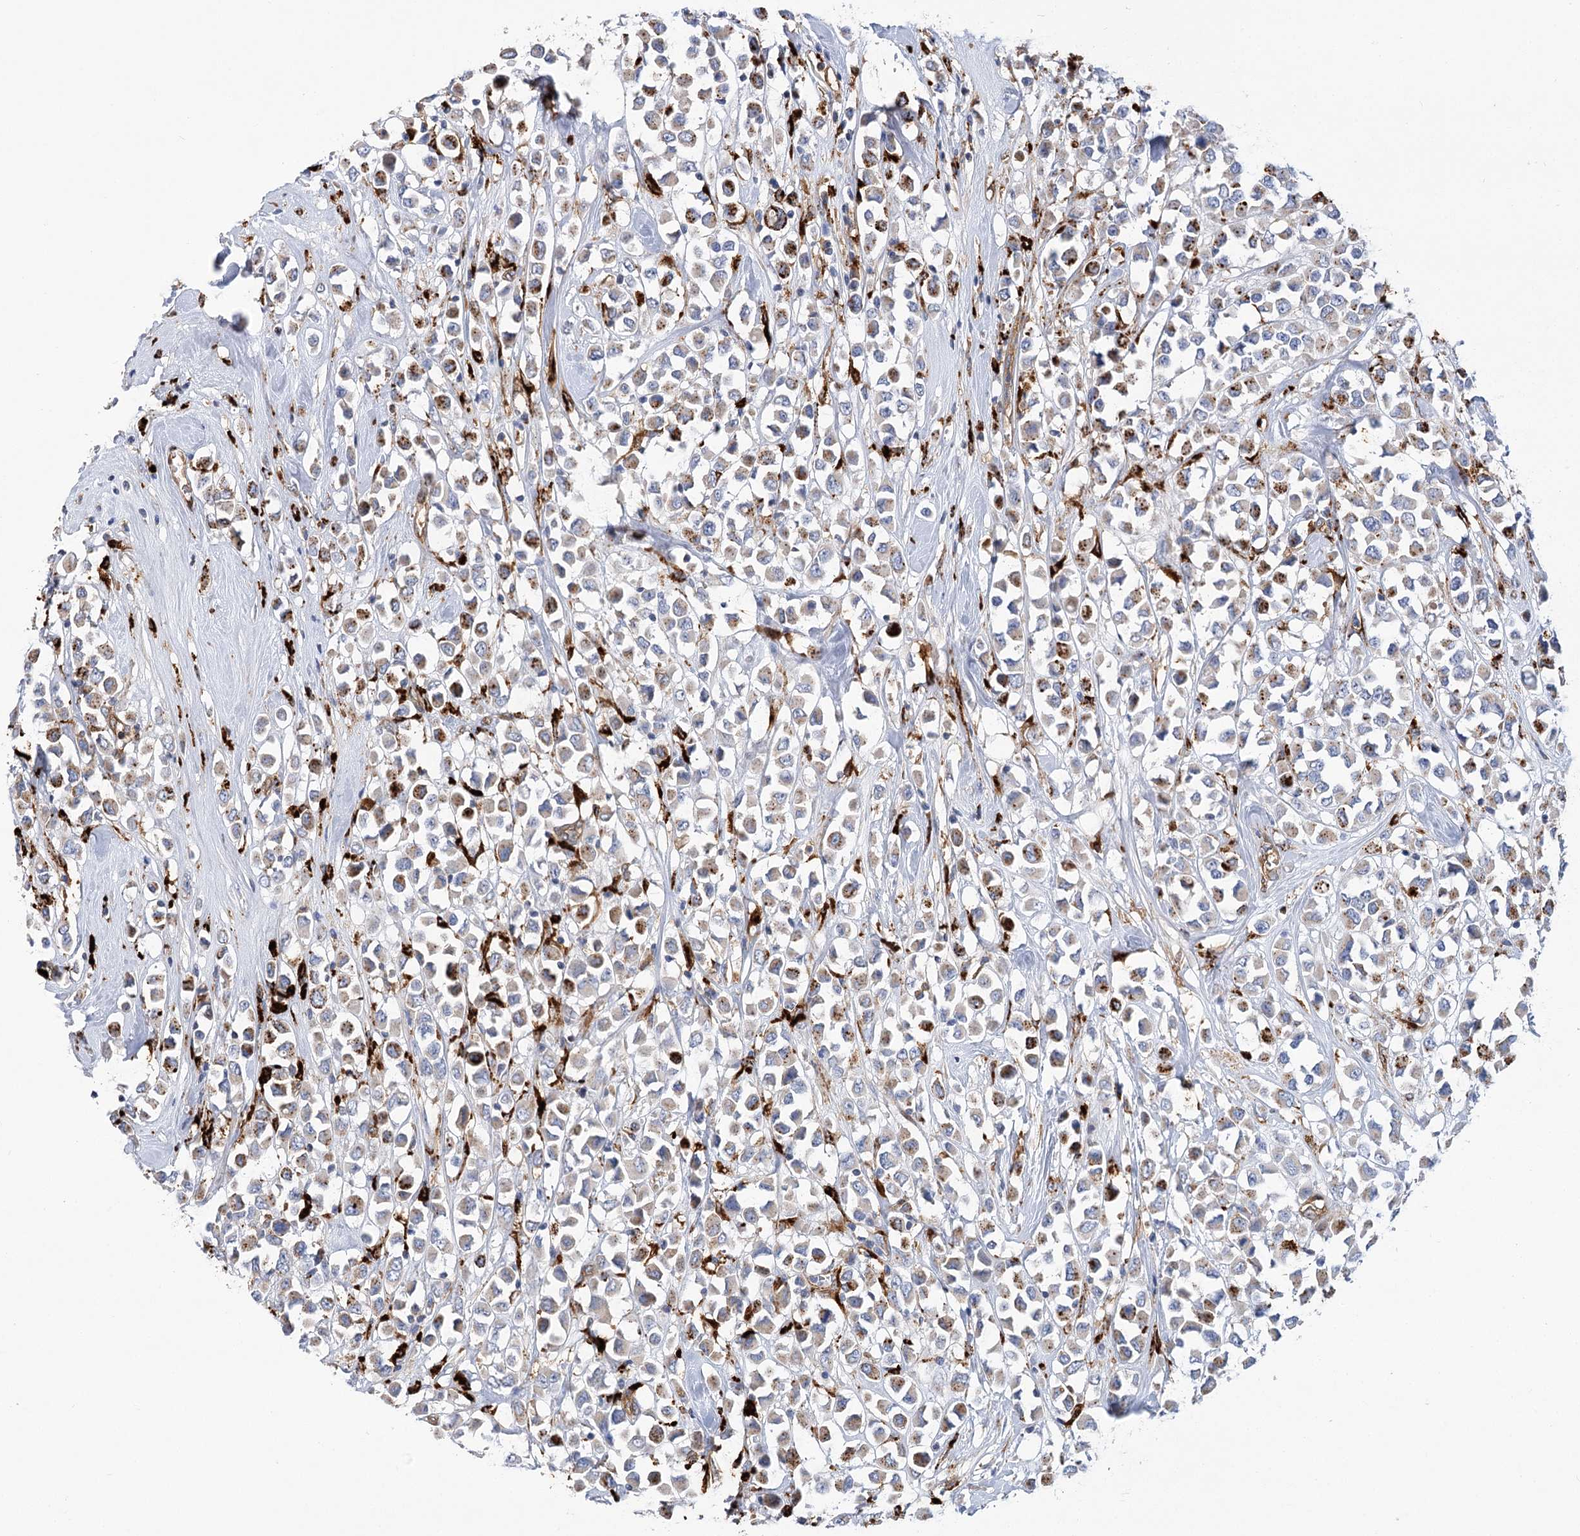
{"staining": {"intensity": "moderate", "quantity": "25%-75%", "location": "cytoplasmic/membranous"}, "tissue": "breast cancer", "cell_type": "Tumor cells", "image_type": "cancer", "snomed": [{"axis": "morphology", "description": "Duct carcinoma"}, {"axis": "topography", "description": "Breast"}], "caption": "Protein expression analysis of human breast cancer (infiltrating ductal carcinoma) reveals moderate cytoplasmic/membranous expression in about 25%-75% of tumor cells. The protein is shown in brown color, while the nuclei are stained blue.", "gene": "GUSB", "patient": {"sex": "female", "age": 61}}